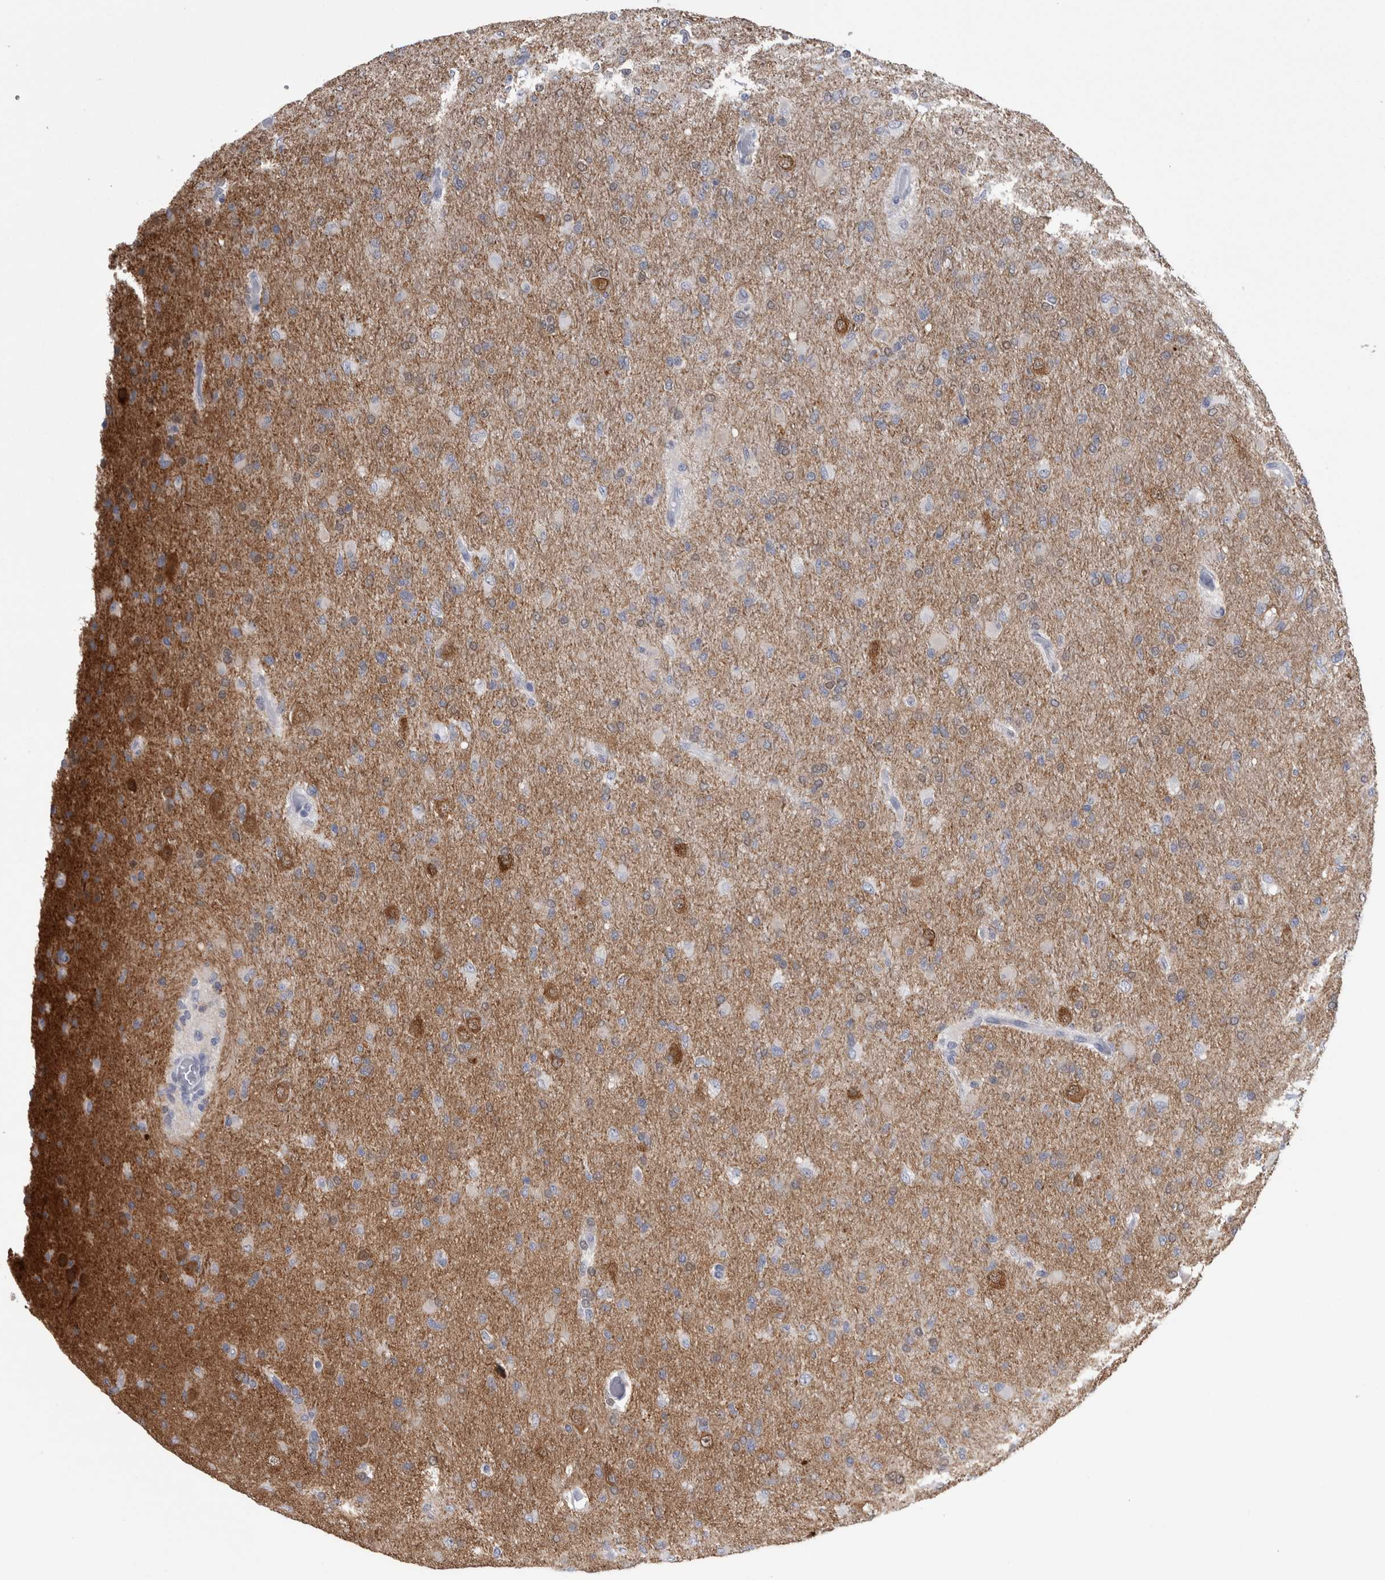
{"staining": {"intensity": "weak", "quantity": "25%-75%", "location": "cytoplasmic/membranous"}, "tissue": "glioma", "cell_type": "Tumor cells", "image_type": "cancer", "snomed": [{"axis": "morphology", "description": "Glioma, malignant, High grade"}, {"axis": "topography", "description": "Cerebral cortex"}], "caption": "IHC histopathology image of malignant glioma (high-grade) stained for a protein (brown), which displays low levels of weak cytoplasmic/membranous expression in about 25%-75% of tumor cells.", "gene": "ACOT7", "patient": {"sex": "female", "age": 36}}